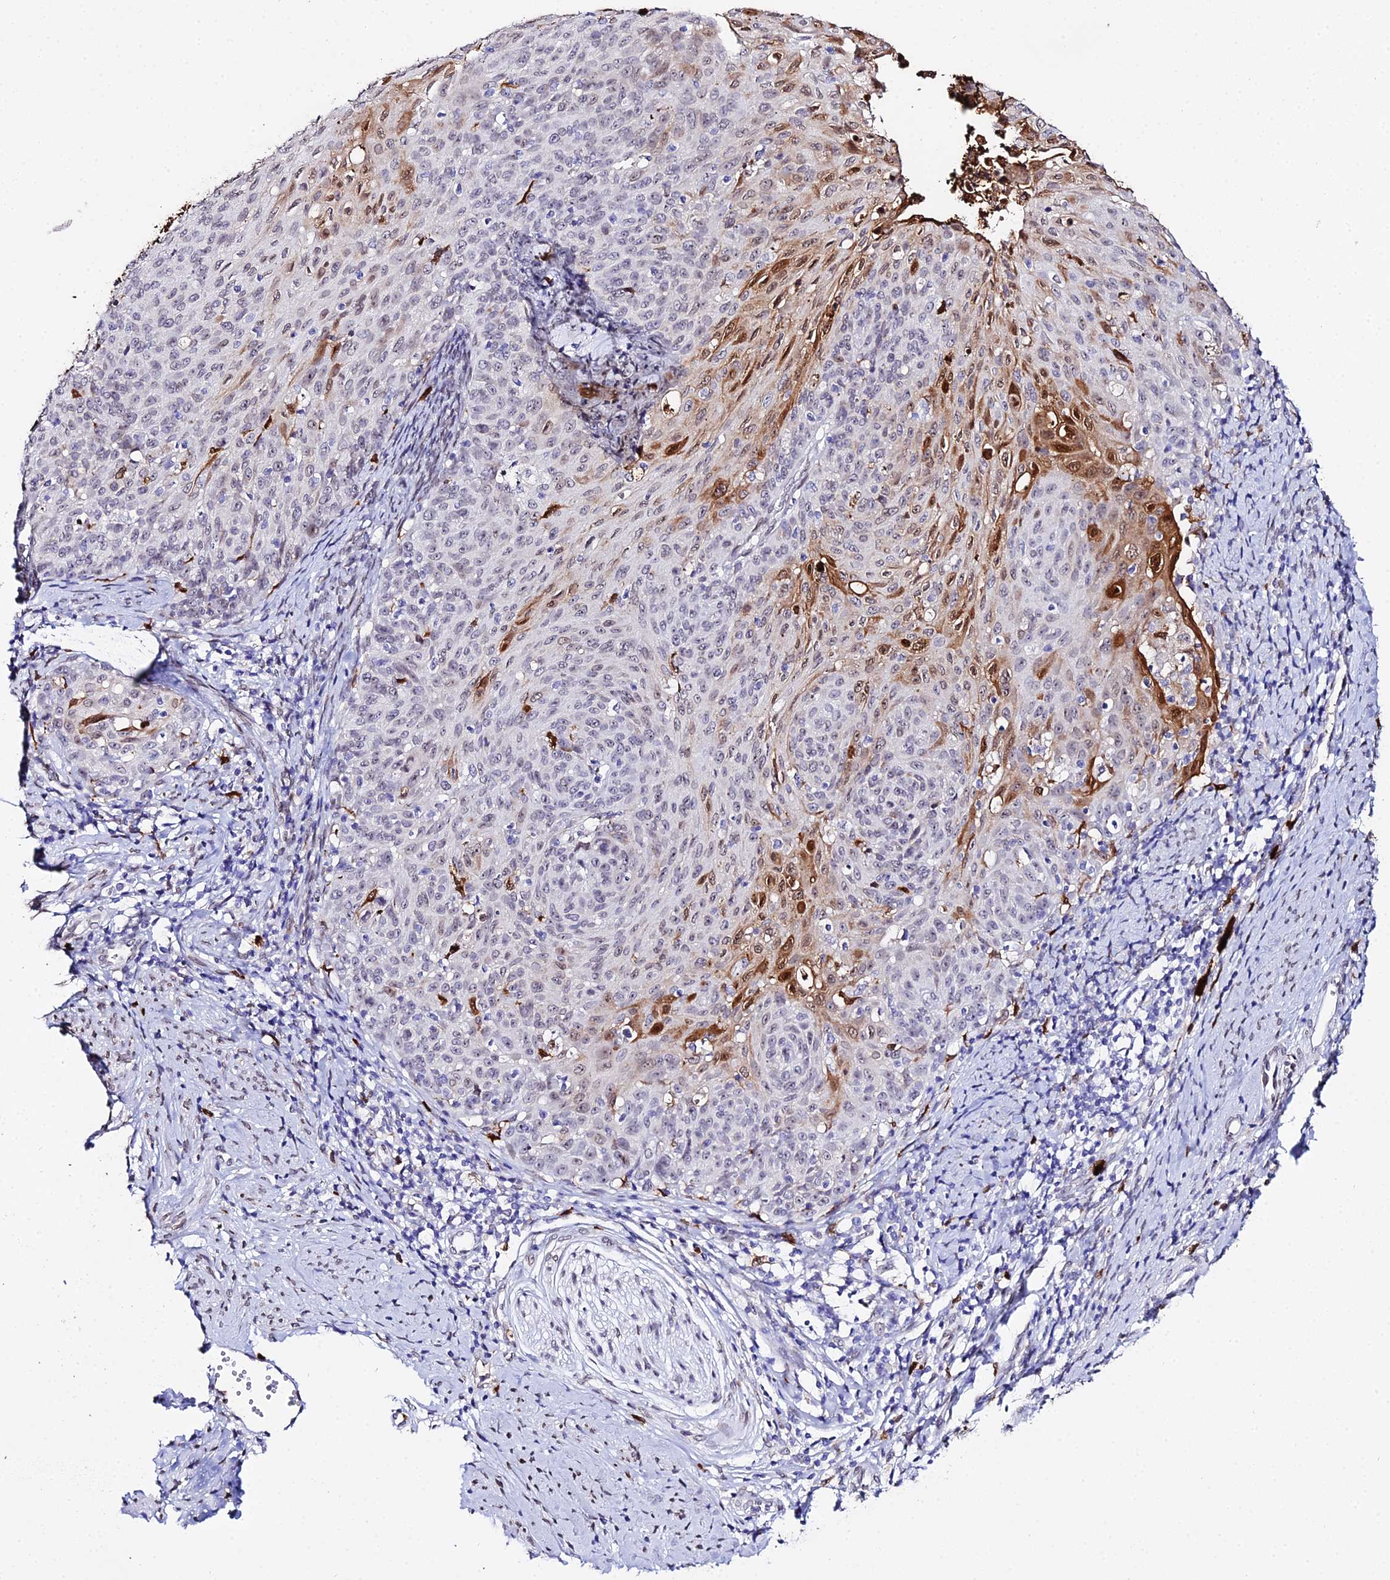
{"staining": {"intensity": "moderate", "quantity": "<25%", "location": "cytoplasmic/membranous,nuclear"}, "tissue": "cervical cancer", "cell_type": "Tumor cells", "image_type": "cancer", "snomed": [{"axis": "morphology", "description": "Squamous cell carcinoma, NOS"}, {"axis": "topography", "description": "Cervix"}], "caption": "The image exhibits a brown stain indicating the presence of a protein in the cytoplasmic/membranous and nuclear of tumor cells in squamous cell carcinoma (cervical).", "gene": "MCM10", "patient": {"sex": "female", "age": 70}}